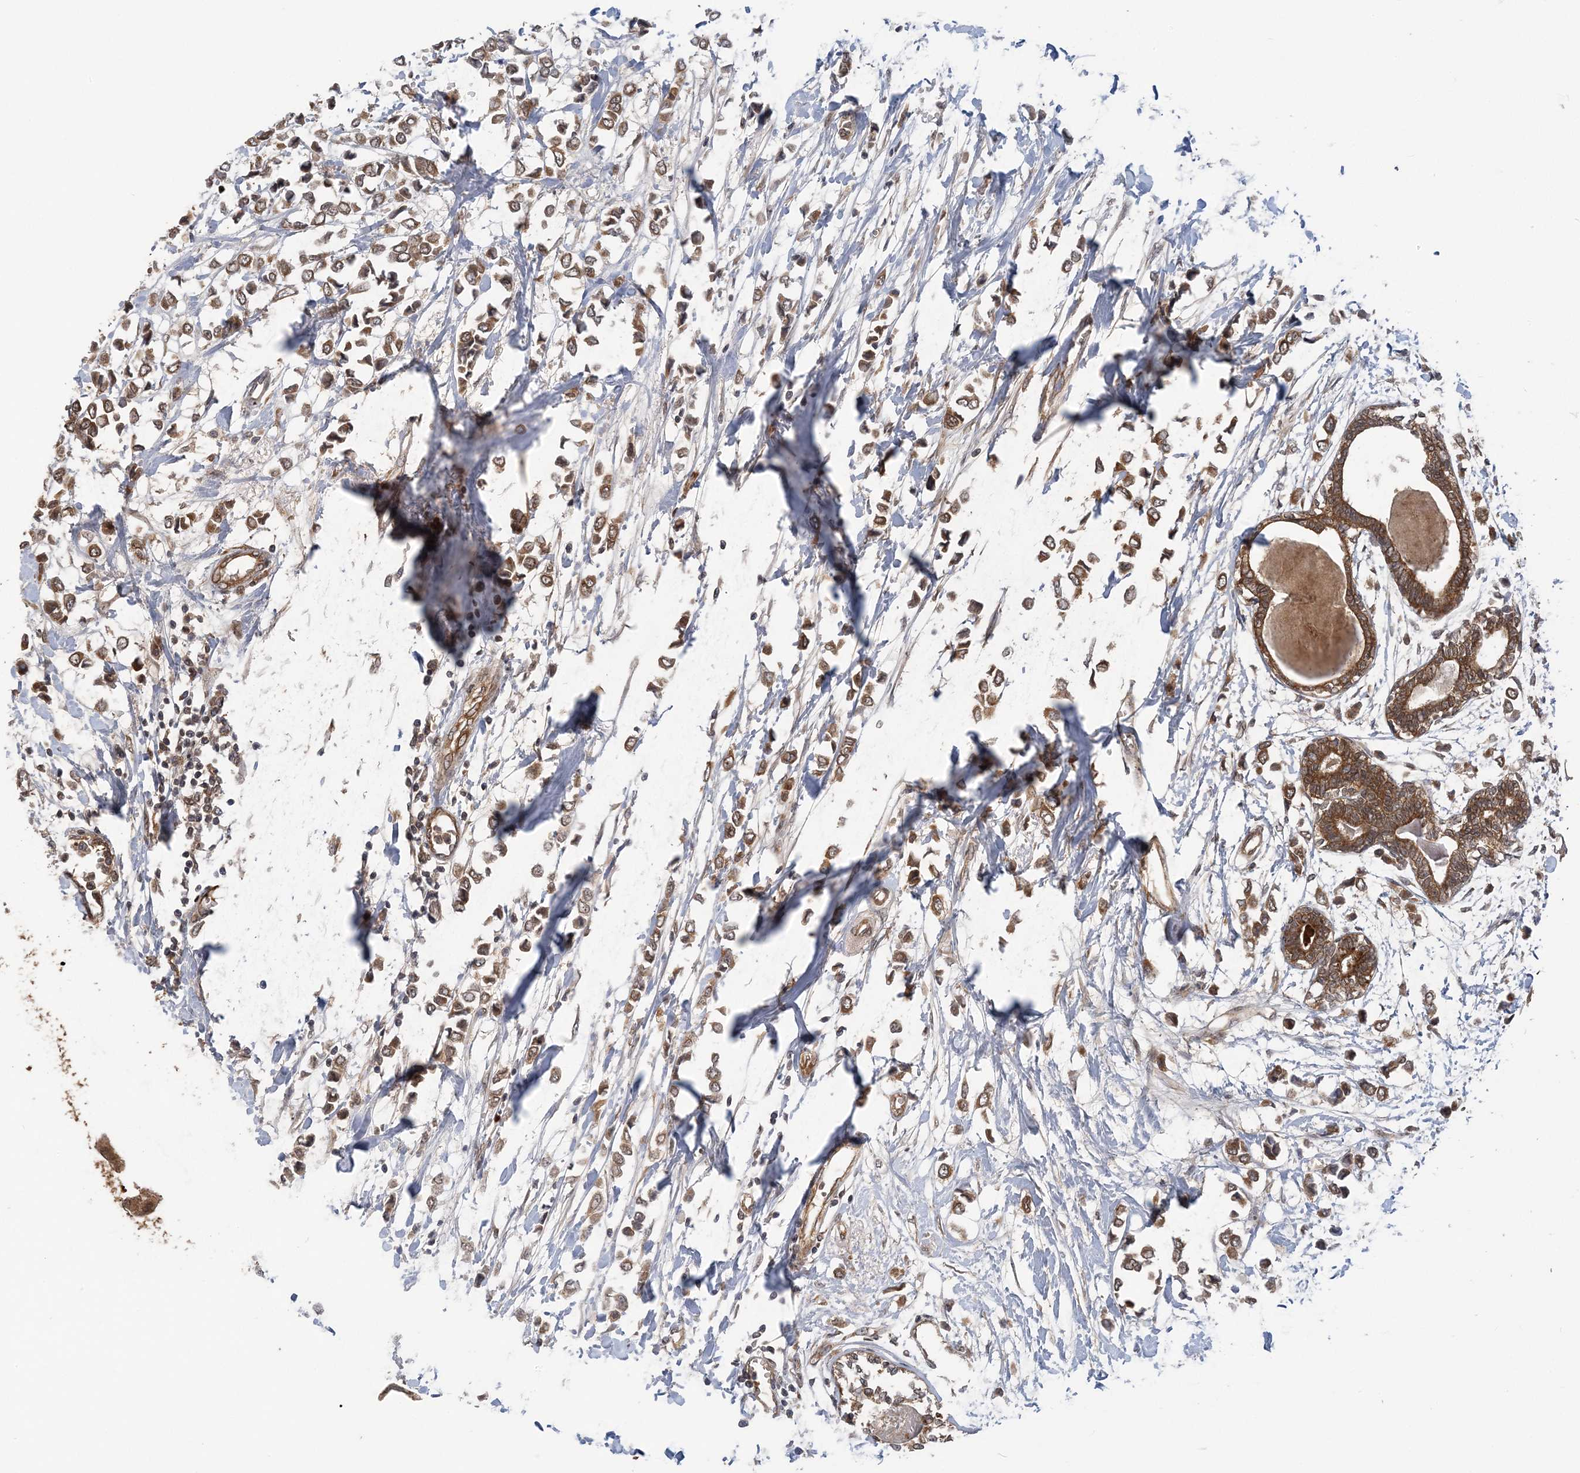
{"staining": {"intensity": "moderate", "quantity": ">75%", "location": "cytoplasmic/membranous"}, "tissue": "breast cancer", "cell_type": "Tumor cells", "image_type": "cancer", "snomed": [{"axis": "morphology", "description": "Lobular carcinoma"}, {"axis": "topography", "description": "Breast"}], "caption": "Breast lobular carcinoma stained with a brown dye displays moderate cytoplasmic/membranous positive staining in approximately >75% of tumor cells.", "gene": "ZBTB7A", "patient": {"sex": "female", "age": 51}}